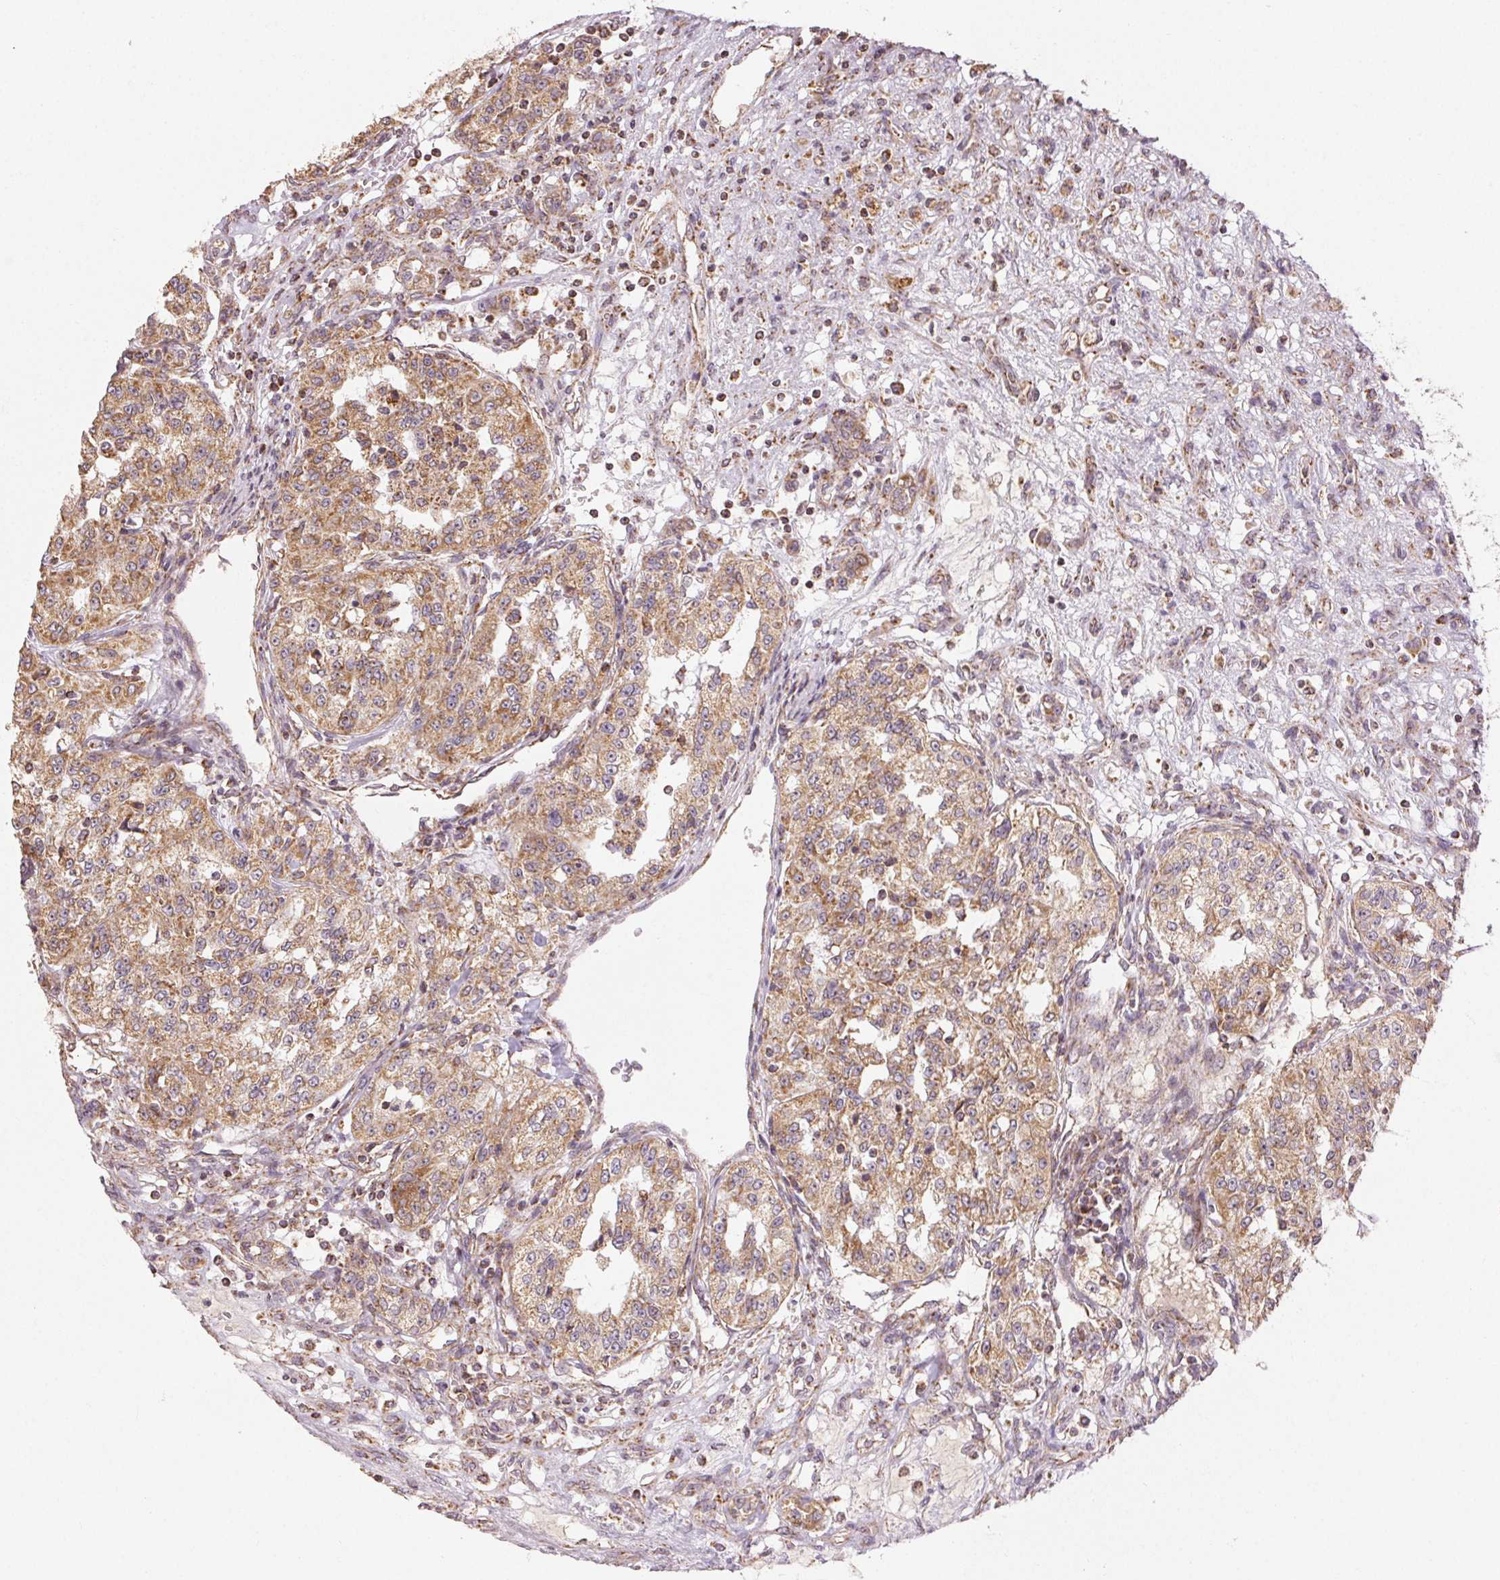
{"staining": {"intensity": "moderate", "quantity": ">75%", "location": "cytoplasmic/membranous"}, "tissue": "renal cancer", "cell_type": "Tumor cells", "image_type": "cancer", "snomed": [{"axis": "morphology", "description": "Adenocarcinoma, NOS"}, {"axis": "topography", "description": "Kidney"}], "caption": "Tumor cells reveal medium levels of moderate cytoplasmic/membranous expression in about >75% of cells in human renal cancer. Using DAB (brown) and hematoxylin (blue) stains, captured at high magnification using brightfield microscopy.", "gene": "CLASP1", "patient": {"sex": "female", "age": 63}}